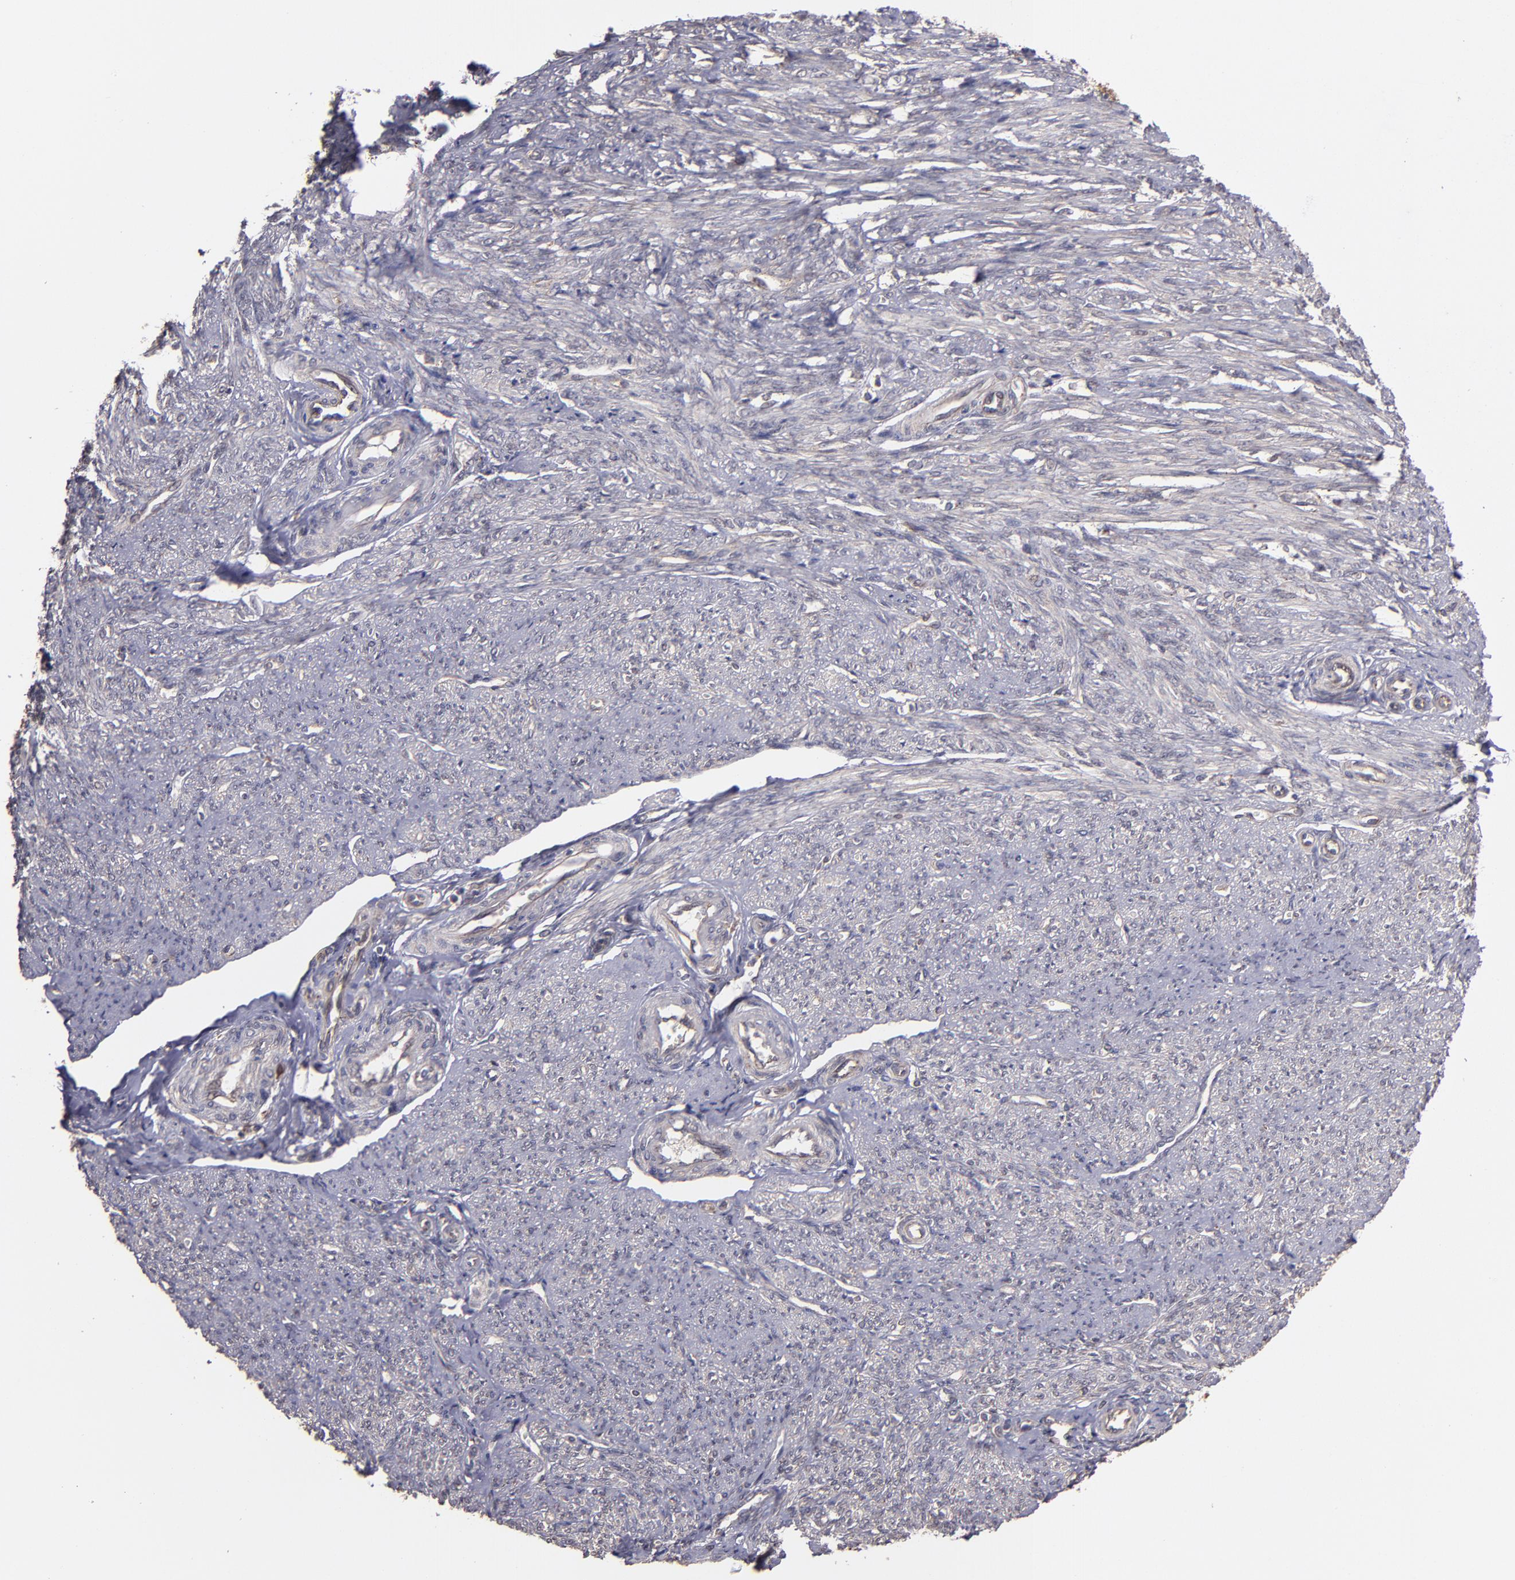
{"staining": {"intensity": "weak", "quantity": "25%-75%", "location": "cytoplasmic/membranous"}, "tissue": "smooth muscle", "cell_type": "Smooth muscle cells", "image_type": "normal", "snomed": [{"axis": "morphology", "description": "Normal tissue, NOS"}, {"axis": "topography", "description": "Smooth muscle"}], "caption": "Smooth muscle stained with immunohistochemistry reveals weak cytoplasmic/membranous positivity in approximately 25%-75% of smooth muscle cells. (brown staining indicates protein expression, while blue staining denotes nuclei).", "gene": "SIPA1L1", "patient": {"sex": "female", "age": 65}}